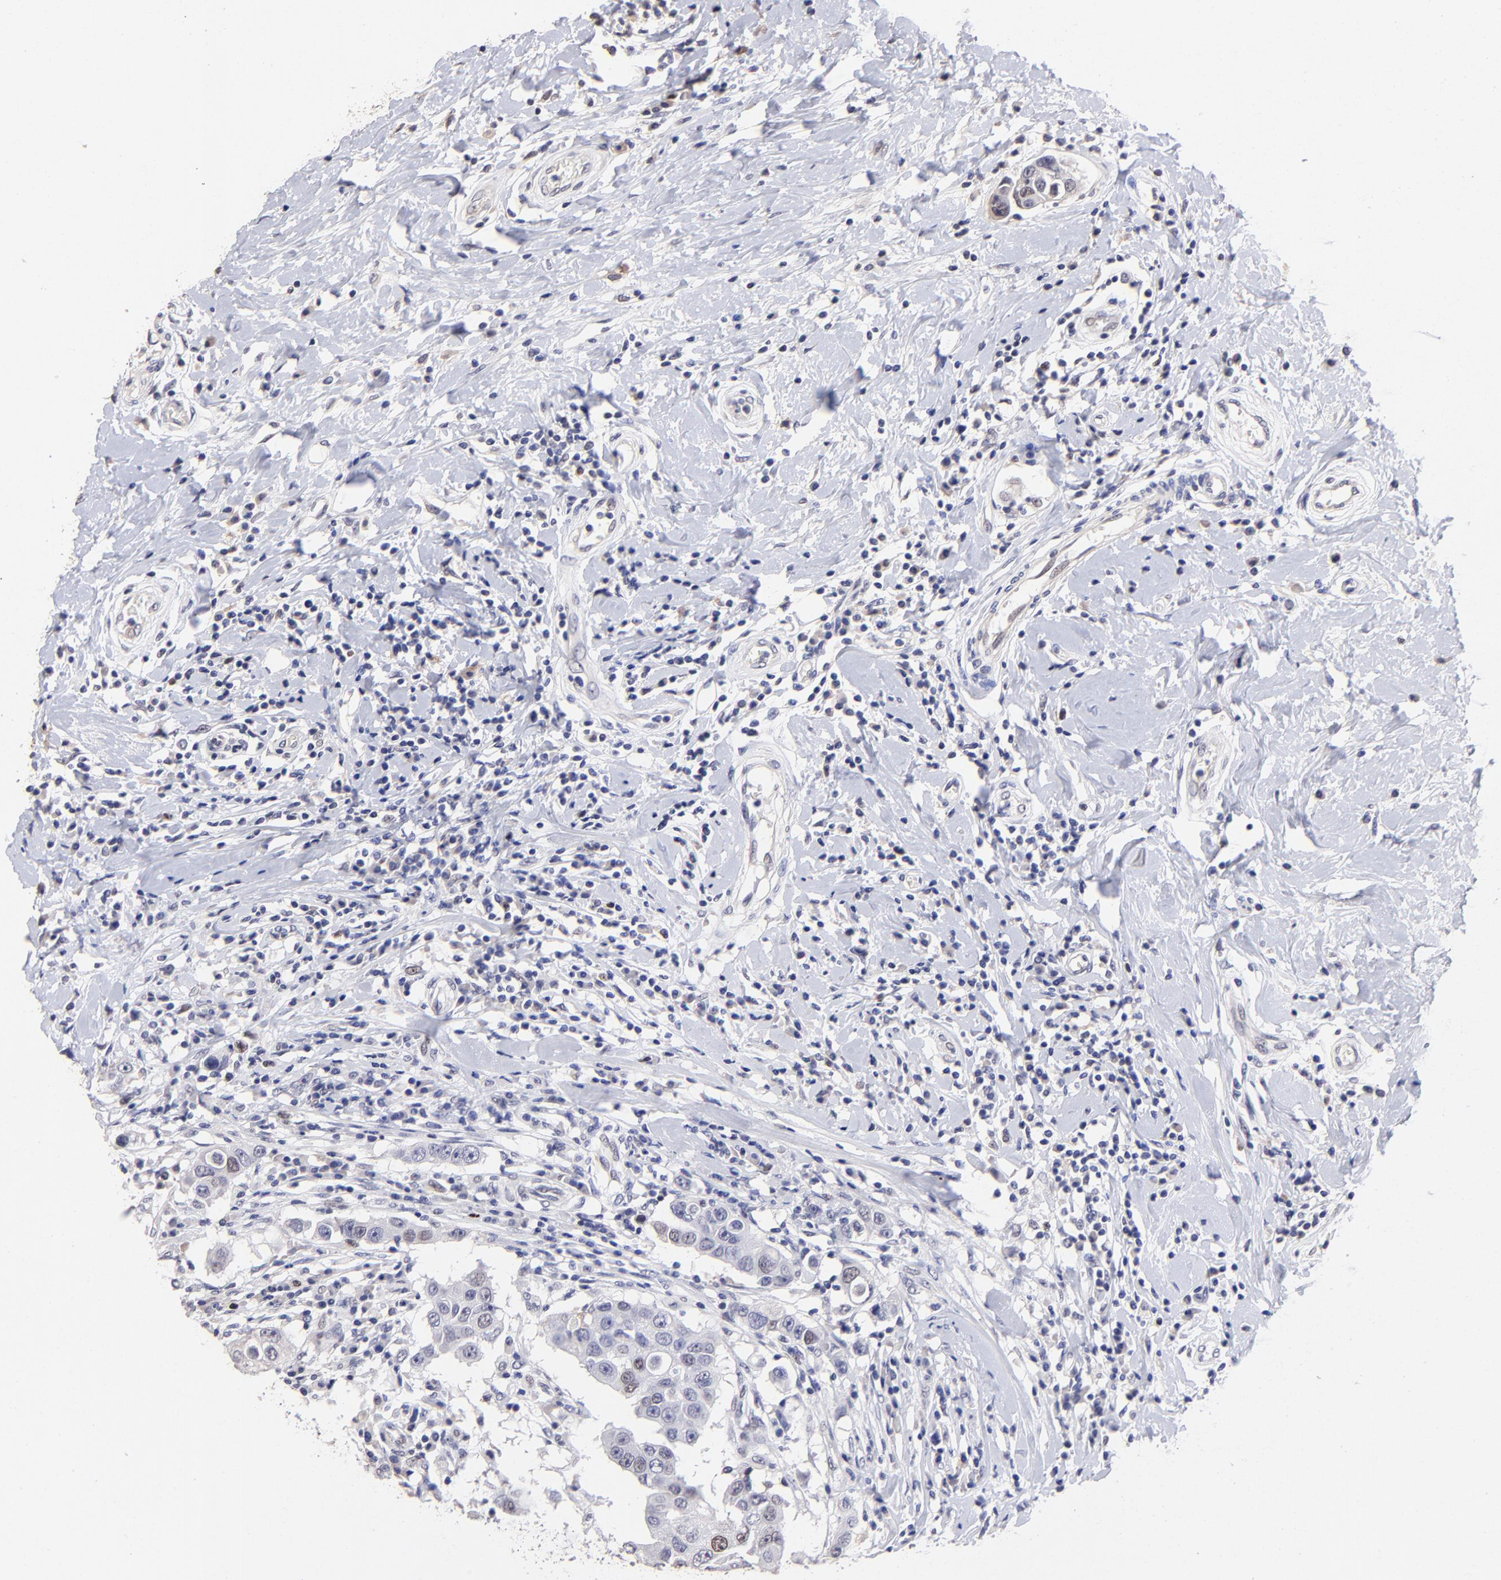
{"staining": {"intensity": "moderate", "quantity": "25%-75%", "location": "nuclear"}, "tissue": "breast cancer", "cell_type": "Tumor cells", "image_type": "cancer", "snomed": [{"axis": "morphology", "description": "Duct carcinoma"}, {"axis": "topography", "description": "Breast"}], "caption": "This is an image of immunohistochemistry staining of breast cancer, which shows moderate expression in the nuclear of tumor cells.", "gene": "DNMT1", "patient": {"sex": "female", "age": 27}}